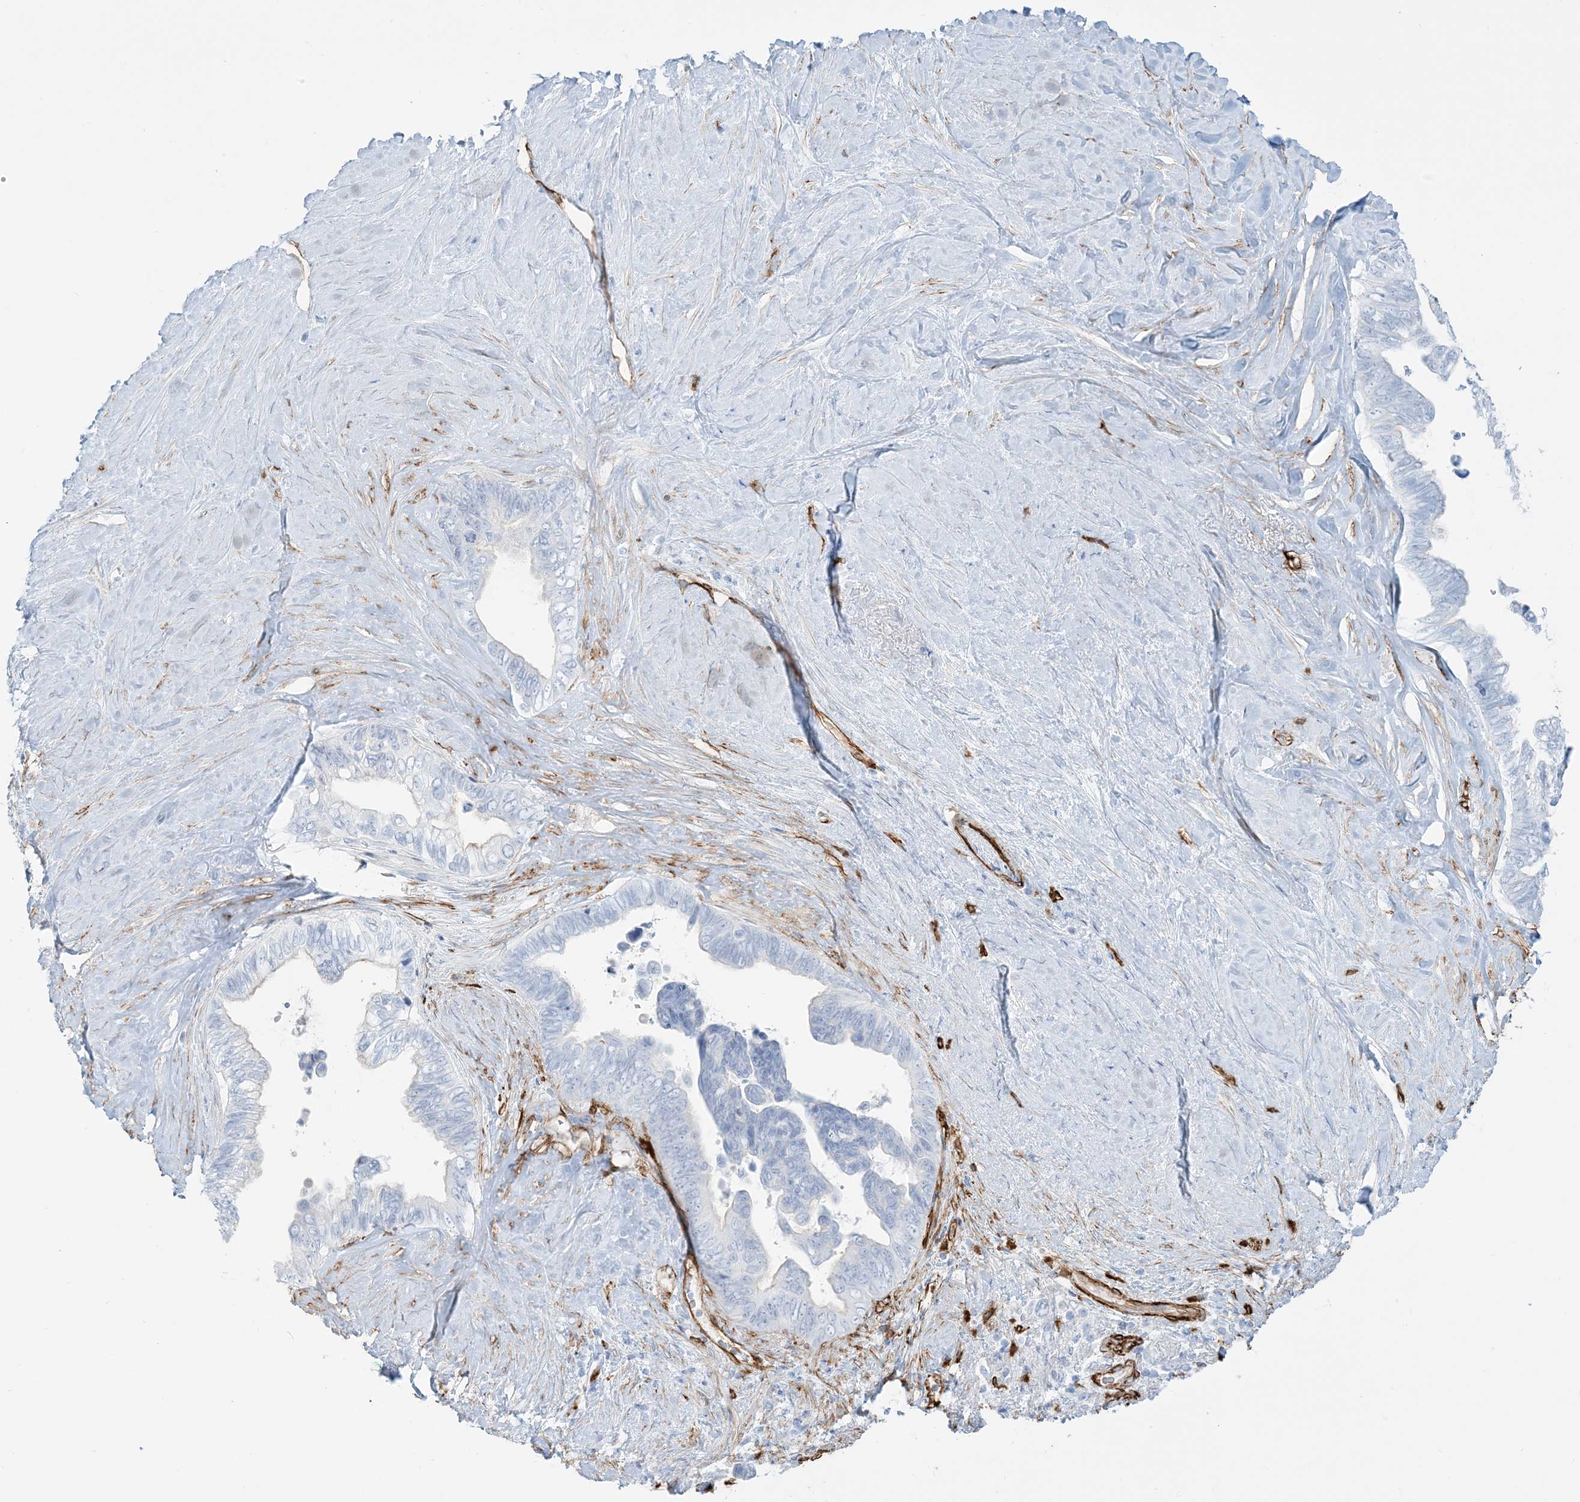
{"staining": {"intensity": "negative", "quantity": "none", "location": "none"}, "tissue": "pancreatic cancer", "cell_type": "Tumor cells", "image_type": "cancer", "snomed": [{"axis": "morphology", "description": "Adenocarcinoma, NOS"}, {"axis": "topography", "description": "Pancreas"}], "caption": "Immunohistochemistry of pancreatic adenocarcinoma displays no staining in tumor cells.", "gene": "EPS8L3", "patient": {"sex": "female", "age": 72}}